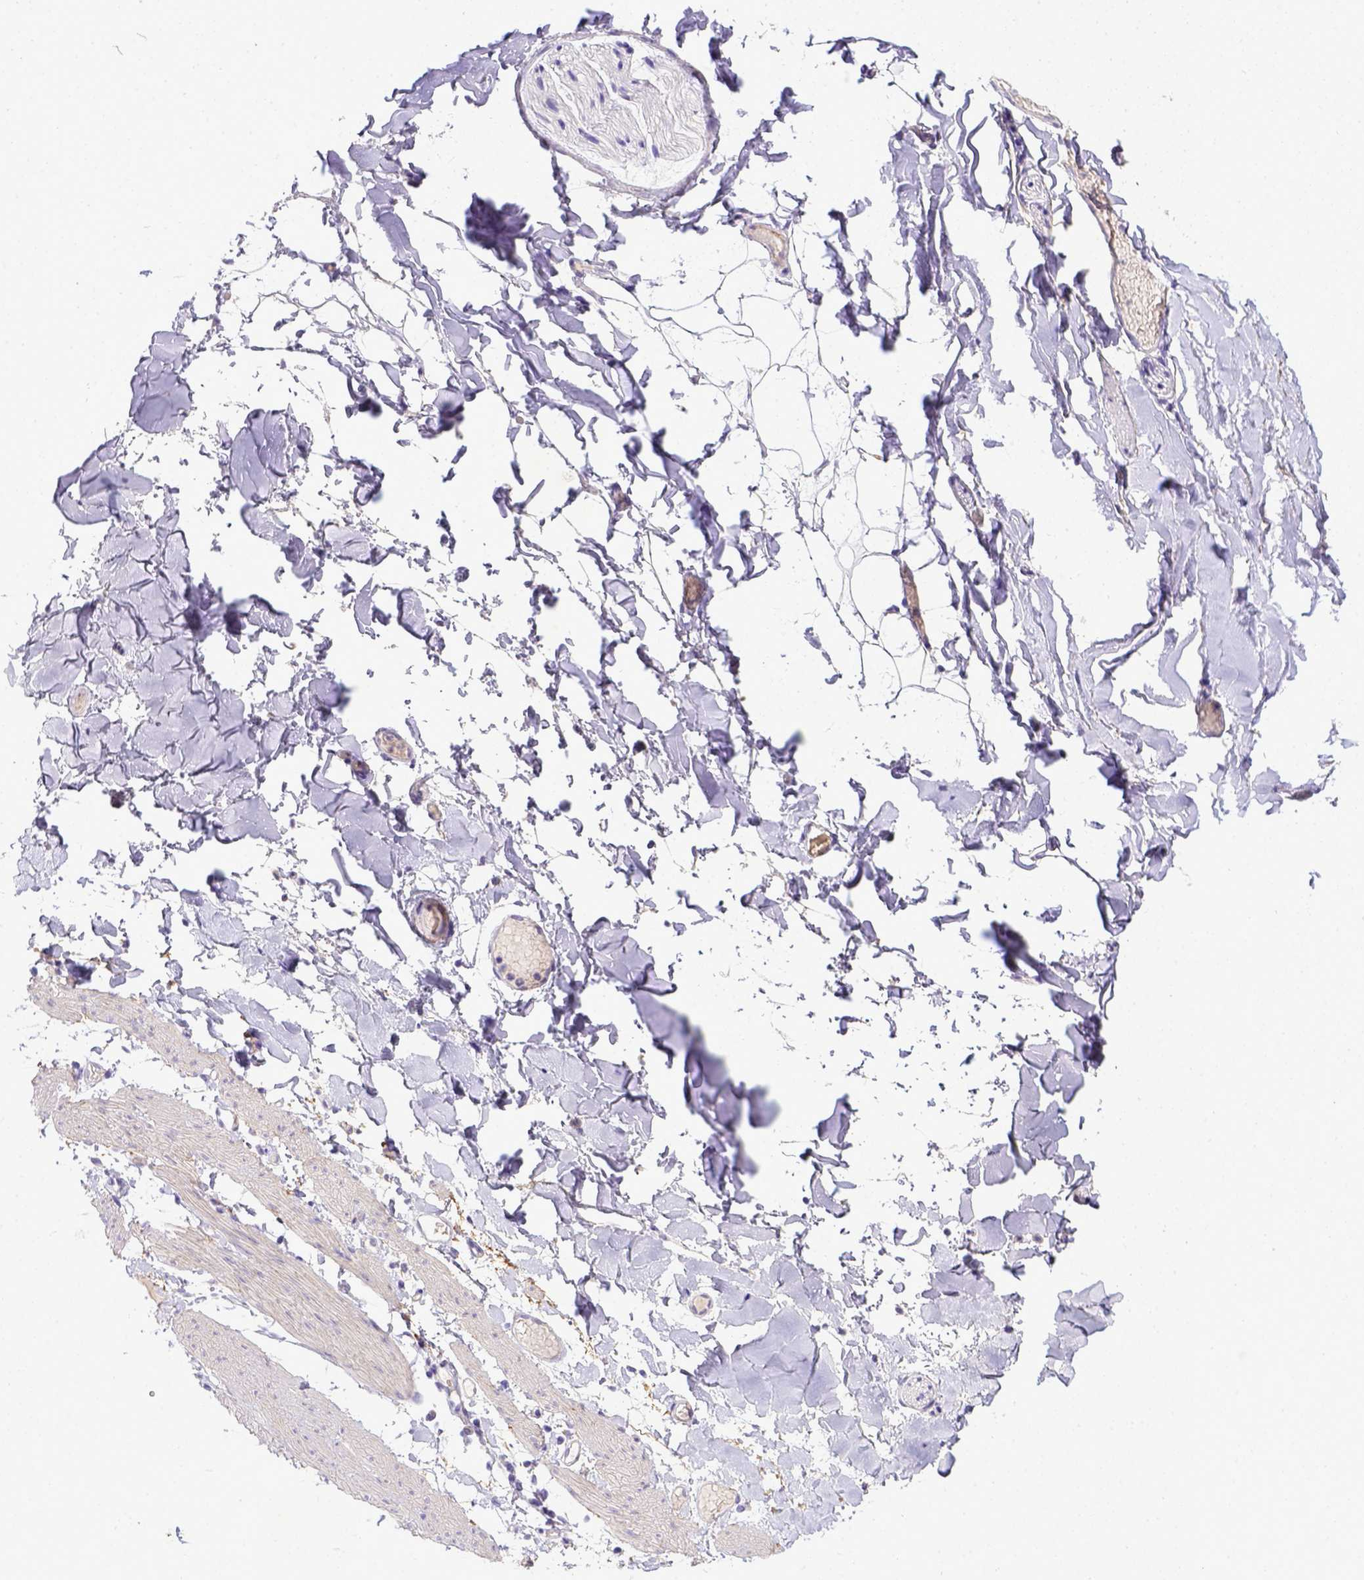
{"staining": {"intensity": "negative", "quantity": "none", "location": "none"}, "tissue": "adipose tissue", "cell_type": "Adipocytes", "image_type": "normal", "snomed": [{"axis": "morphology", "description": "Normal tissue, NOS"}, {"axis": "topography", "description": "Gallbladder"}, {"axis": "topography", "description": "Peripheral nerve tissue"}], "caption": "IHC of normal adipose tissue reveals no positivity in adipocytes.", "gene": "BTN1A1", "patient": {"sex": "female", "age": 45}}